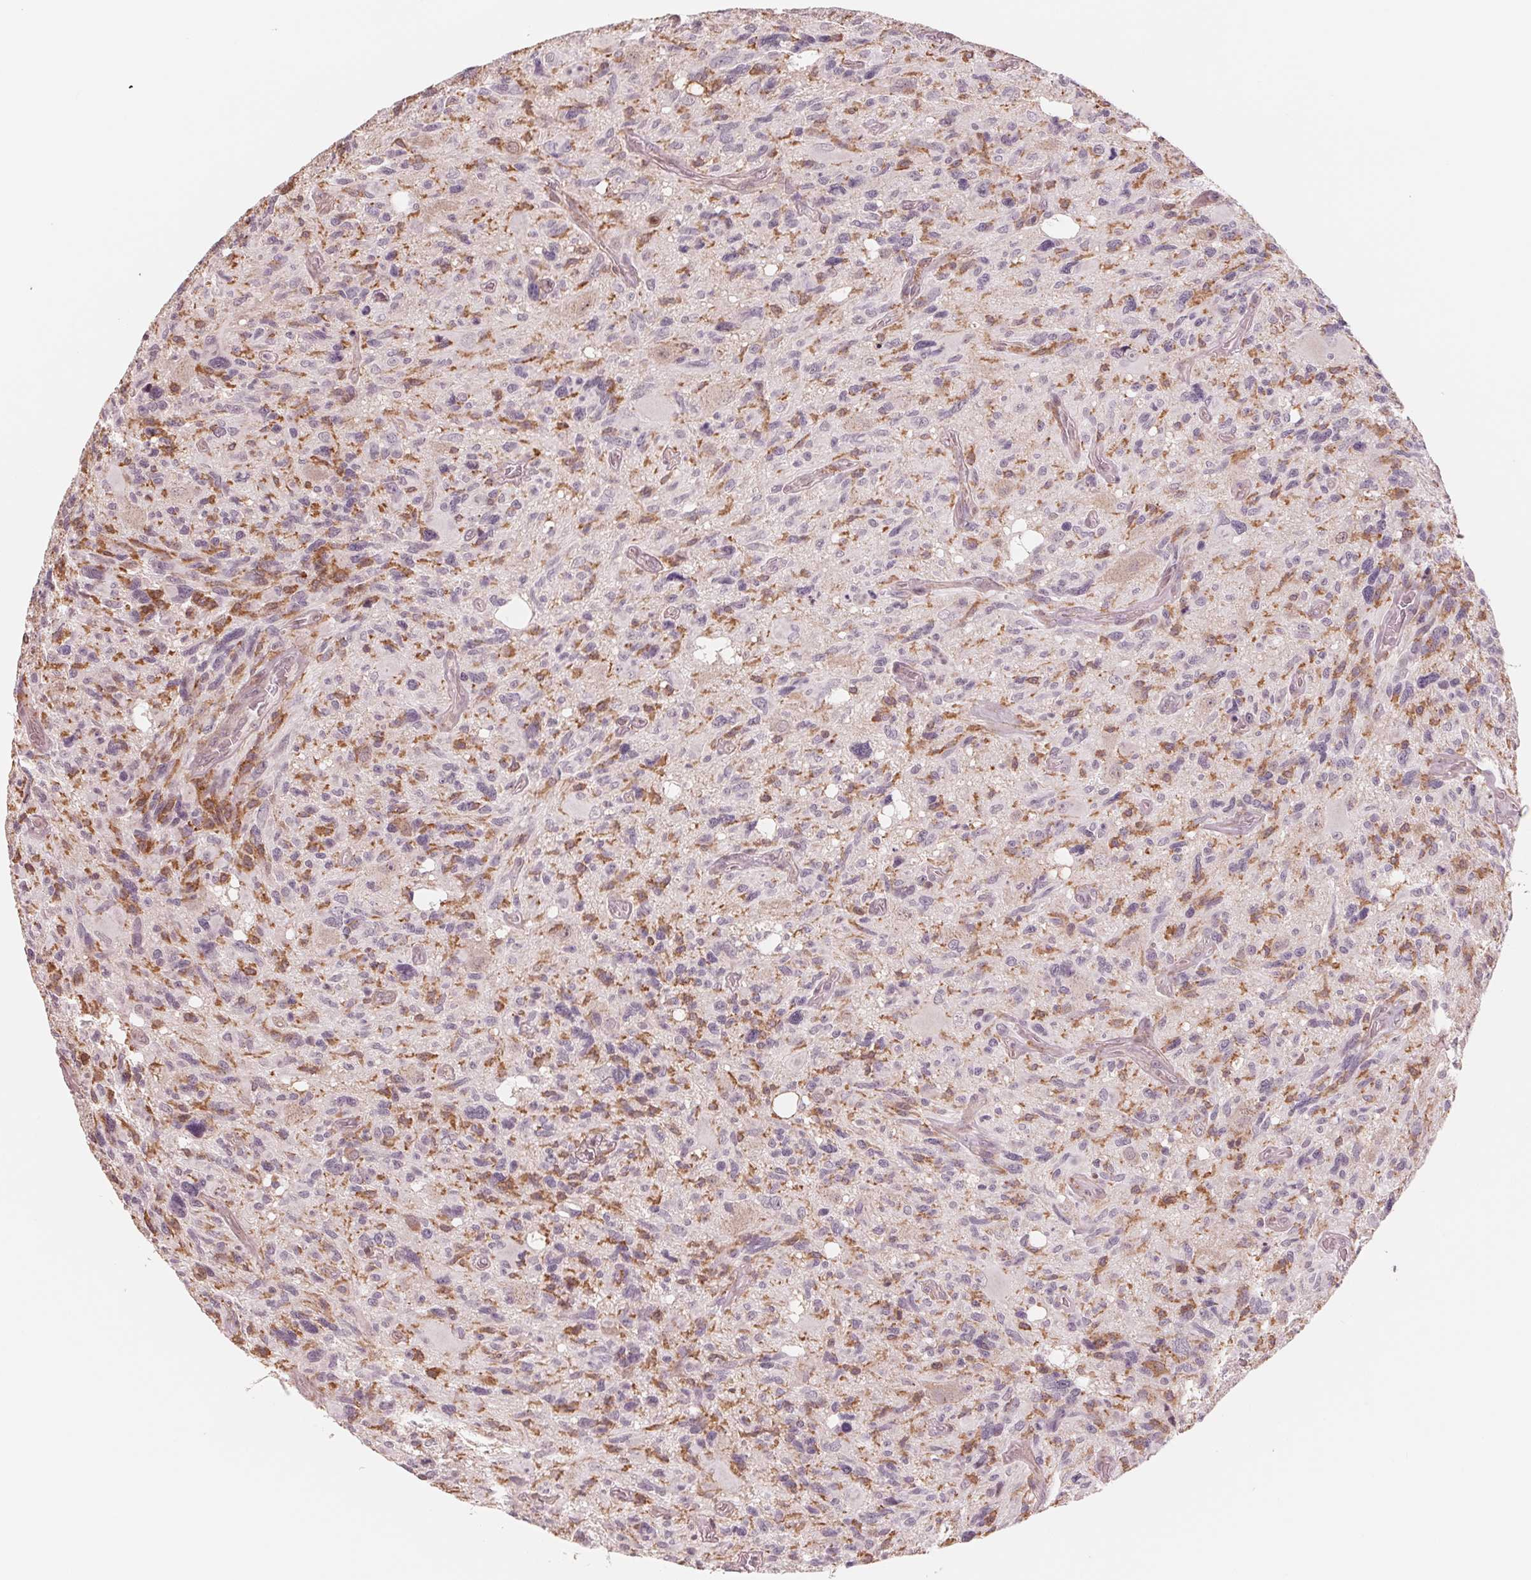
{"staining": {"intensity": "negative", "quantity": "none", "location": "none"}, "tissue": "glioma", "cell_type": "Tumor cells", "image_type": "cancer", "snomed": [{"axis": "morphology", "description": "Glioma, malignant, High grade"}, {"axis": "topography", "description": "Brain"}], "caption": "A high-resolution image shows IHC staining of glioma, which reveals no significant expression in tumor cells.", "gene": "IL9R", "patient": {"sex": "male", "age": 49}}